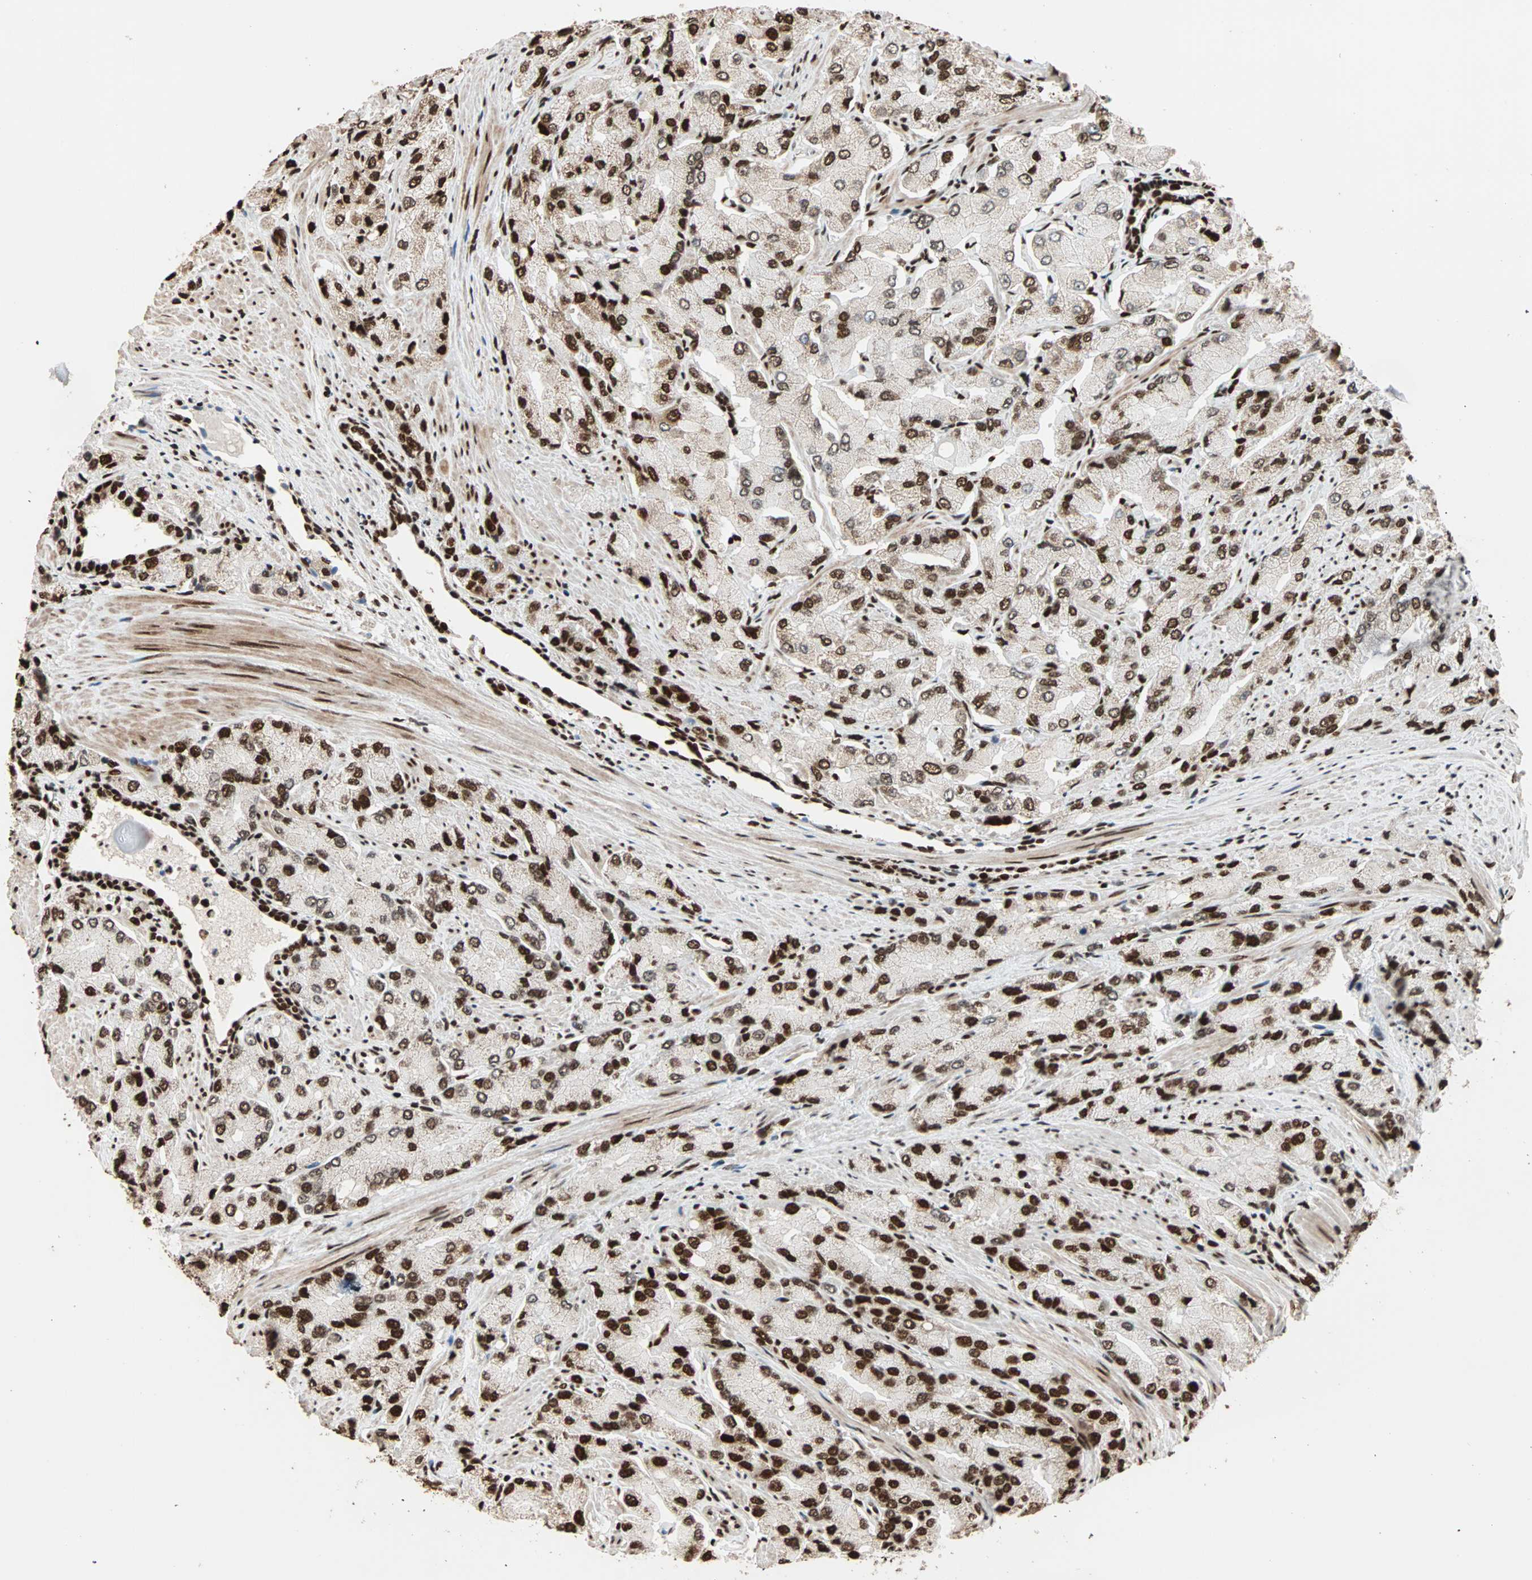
{"staining": {"intensity": "strong", "quantity": ">75%", "location": "nuclear"}, "tissue": "prostate cancer", "cell_type": "Tumor cells", "image_type": "cancer", "snomed": [{"axis": "morphology", "description": "Adenocarcinoma, High grade"}, {"axis": "topography", "description": "Prostate"}], "caption": "Prostate cancer tissue demonstrates strong nuclear expression in about >75% of tumor cells, visualized by immunohistochemistry. The staining was performed using DAB (3,3'-diaminobenzidine) to visualize the protein expression in brown, while the nuclei were stained in blue with hematoxylin (Magnification: 20x).", "gene": "ILF2", "patient": {"sex": "male", "age": 58}}